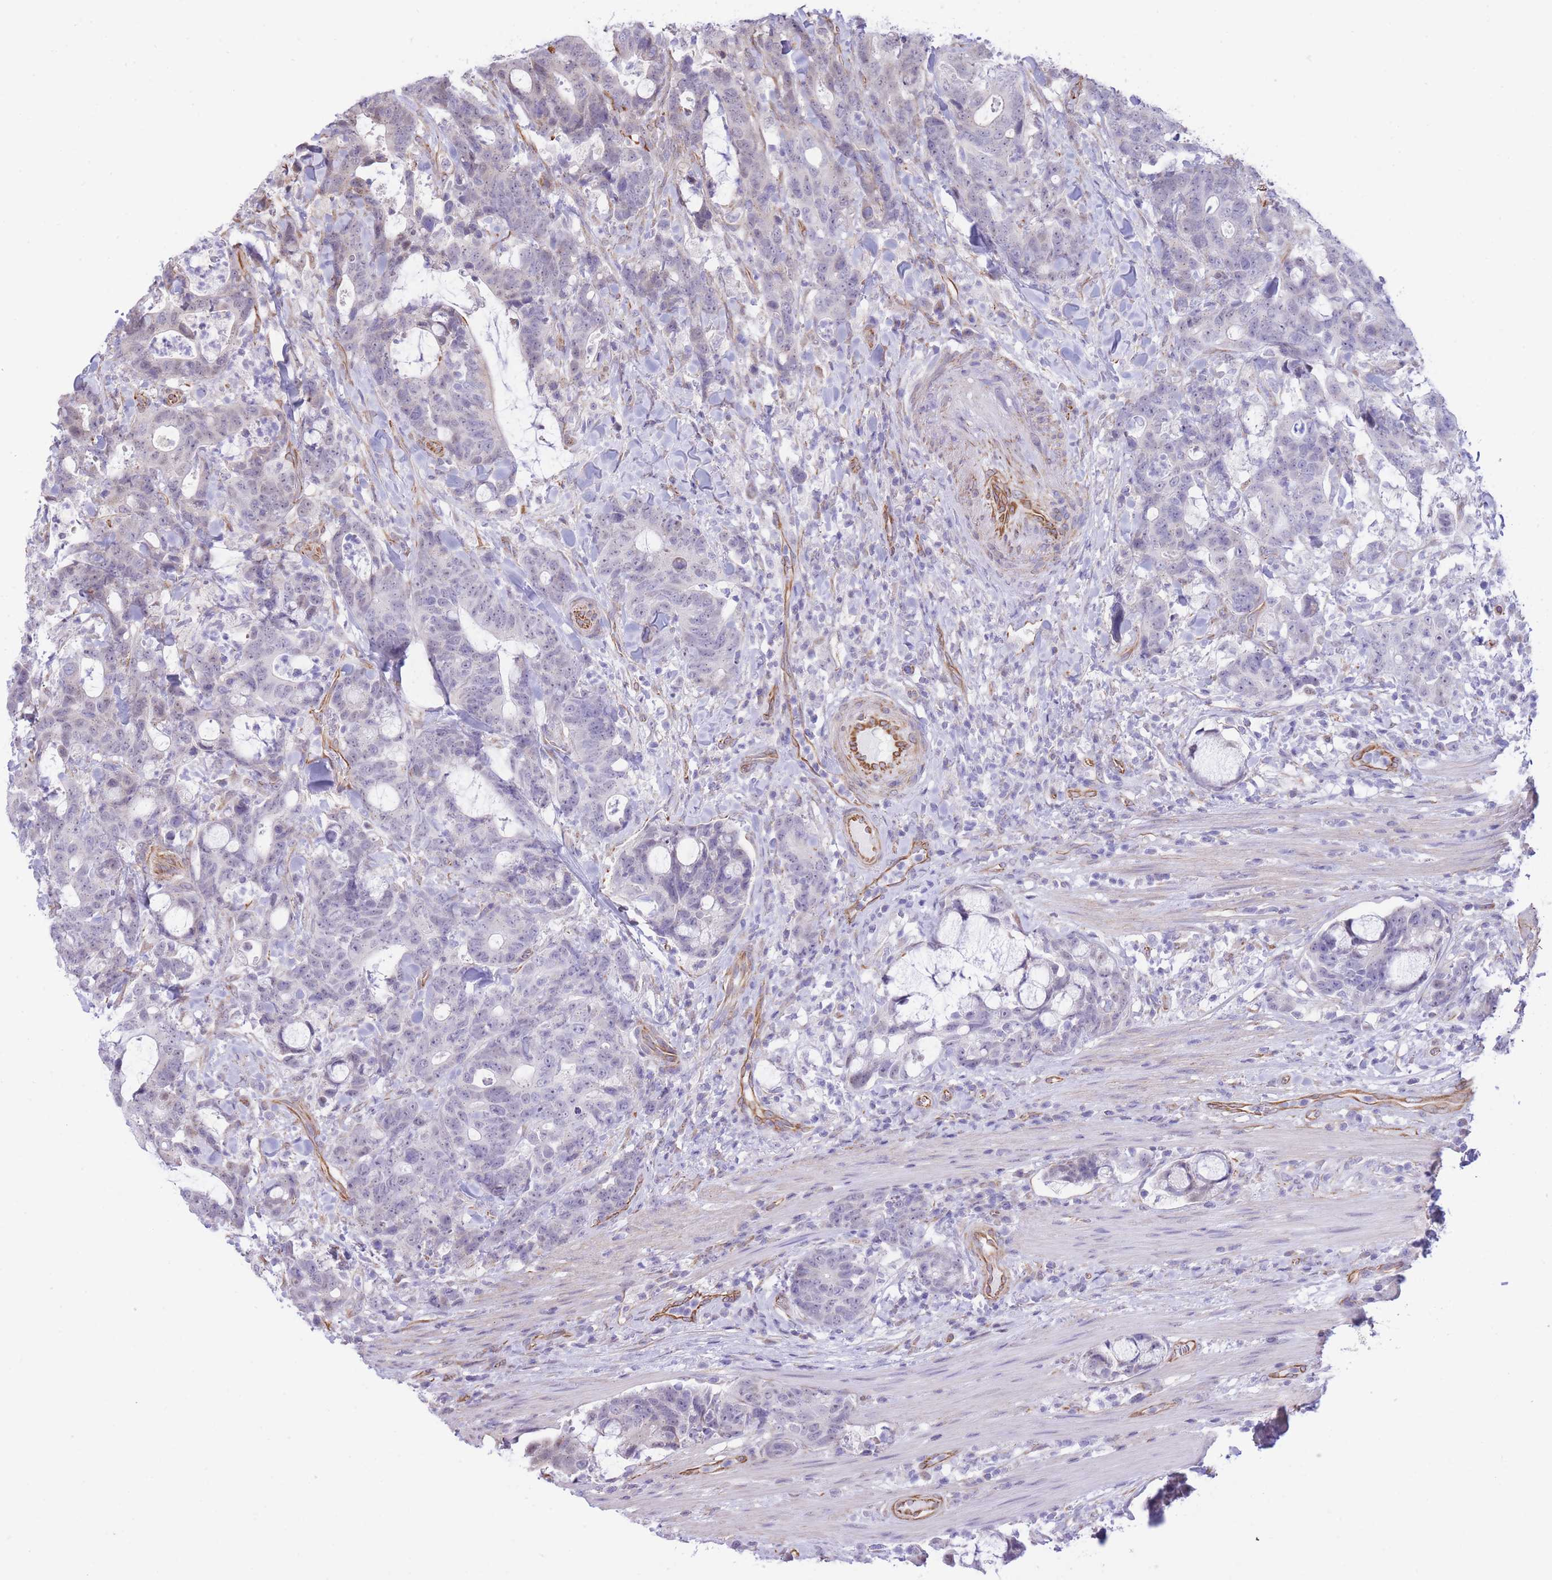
{"staining": {"intensity": "negative", "quantity": "none", "location": "none"}, "tissue": "colorectal cancer", "cell_type": "Tumor cells", "image_type": "cancer", "snomed": [{"axis": "morphology", "description": "Adenocarcinoma, NOS"}, {"axis": "topography", "description": "Colon"}], "caption": "Micrograph shows no significant protein expression in tumor cells of colorectal adenocarcinoma.", "gene": "PSG8", "patient": {"sex": "female", "age": 82}}